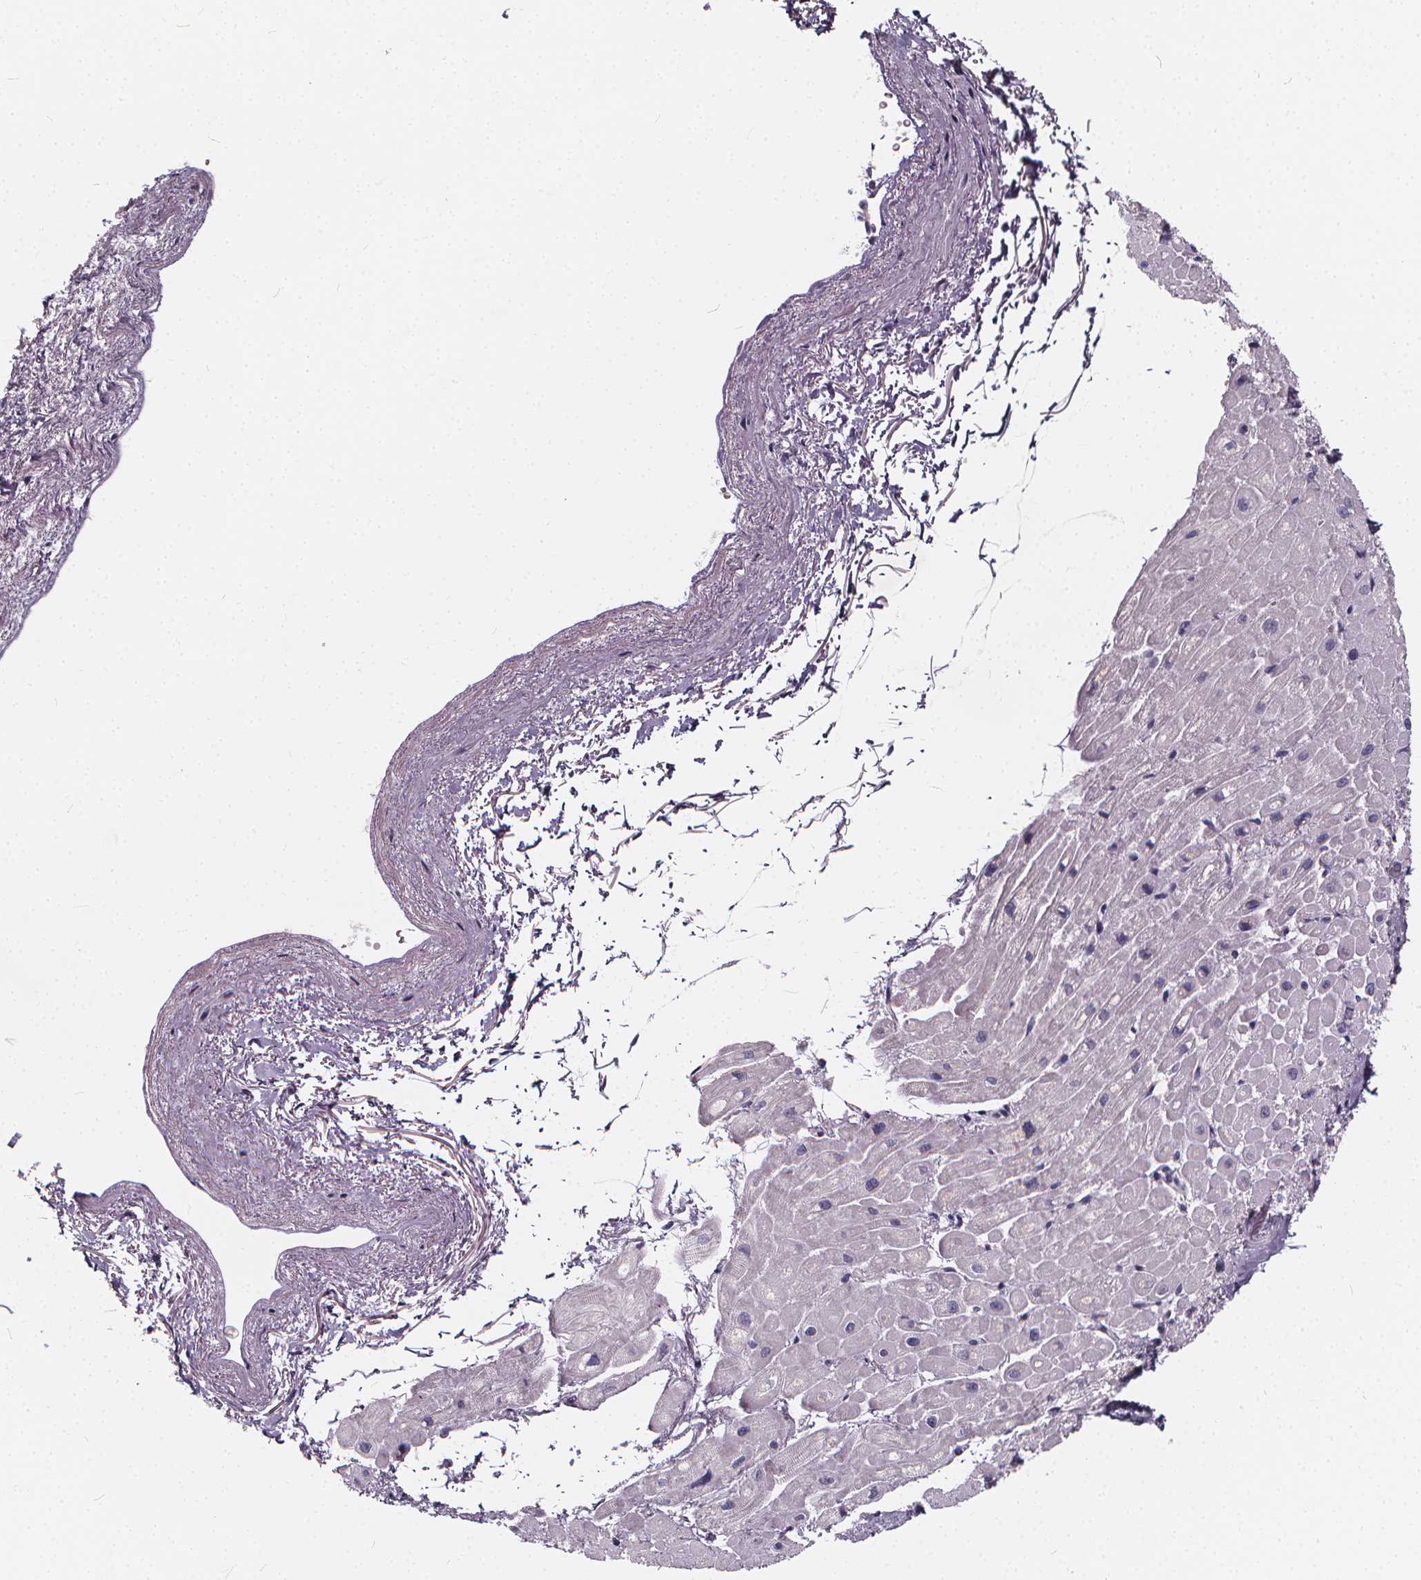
{"staining": {"intensity": "negative", "quantity": "none", "location": "none"}, "tissue": "heart muscle", "cell_type": "Cardiomyocytes", "image_type": "normal", "snomed": [{"axis": "morphology", "description": "Normal tissue, NOS"}, {"axis": "topography", "description": "Heart"}], "caption": "IHC of normal heart muscle exhibits no expression in cardiomyocytes. (DAB immunohistochemistry (IHC) visualized using brightfield microscopy, high magnification).", "gene": "SPEF2", "patient": {"sex": "male", "age": 62}}